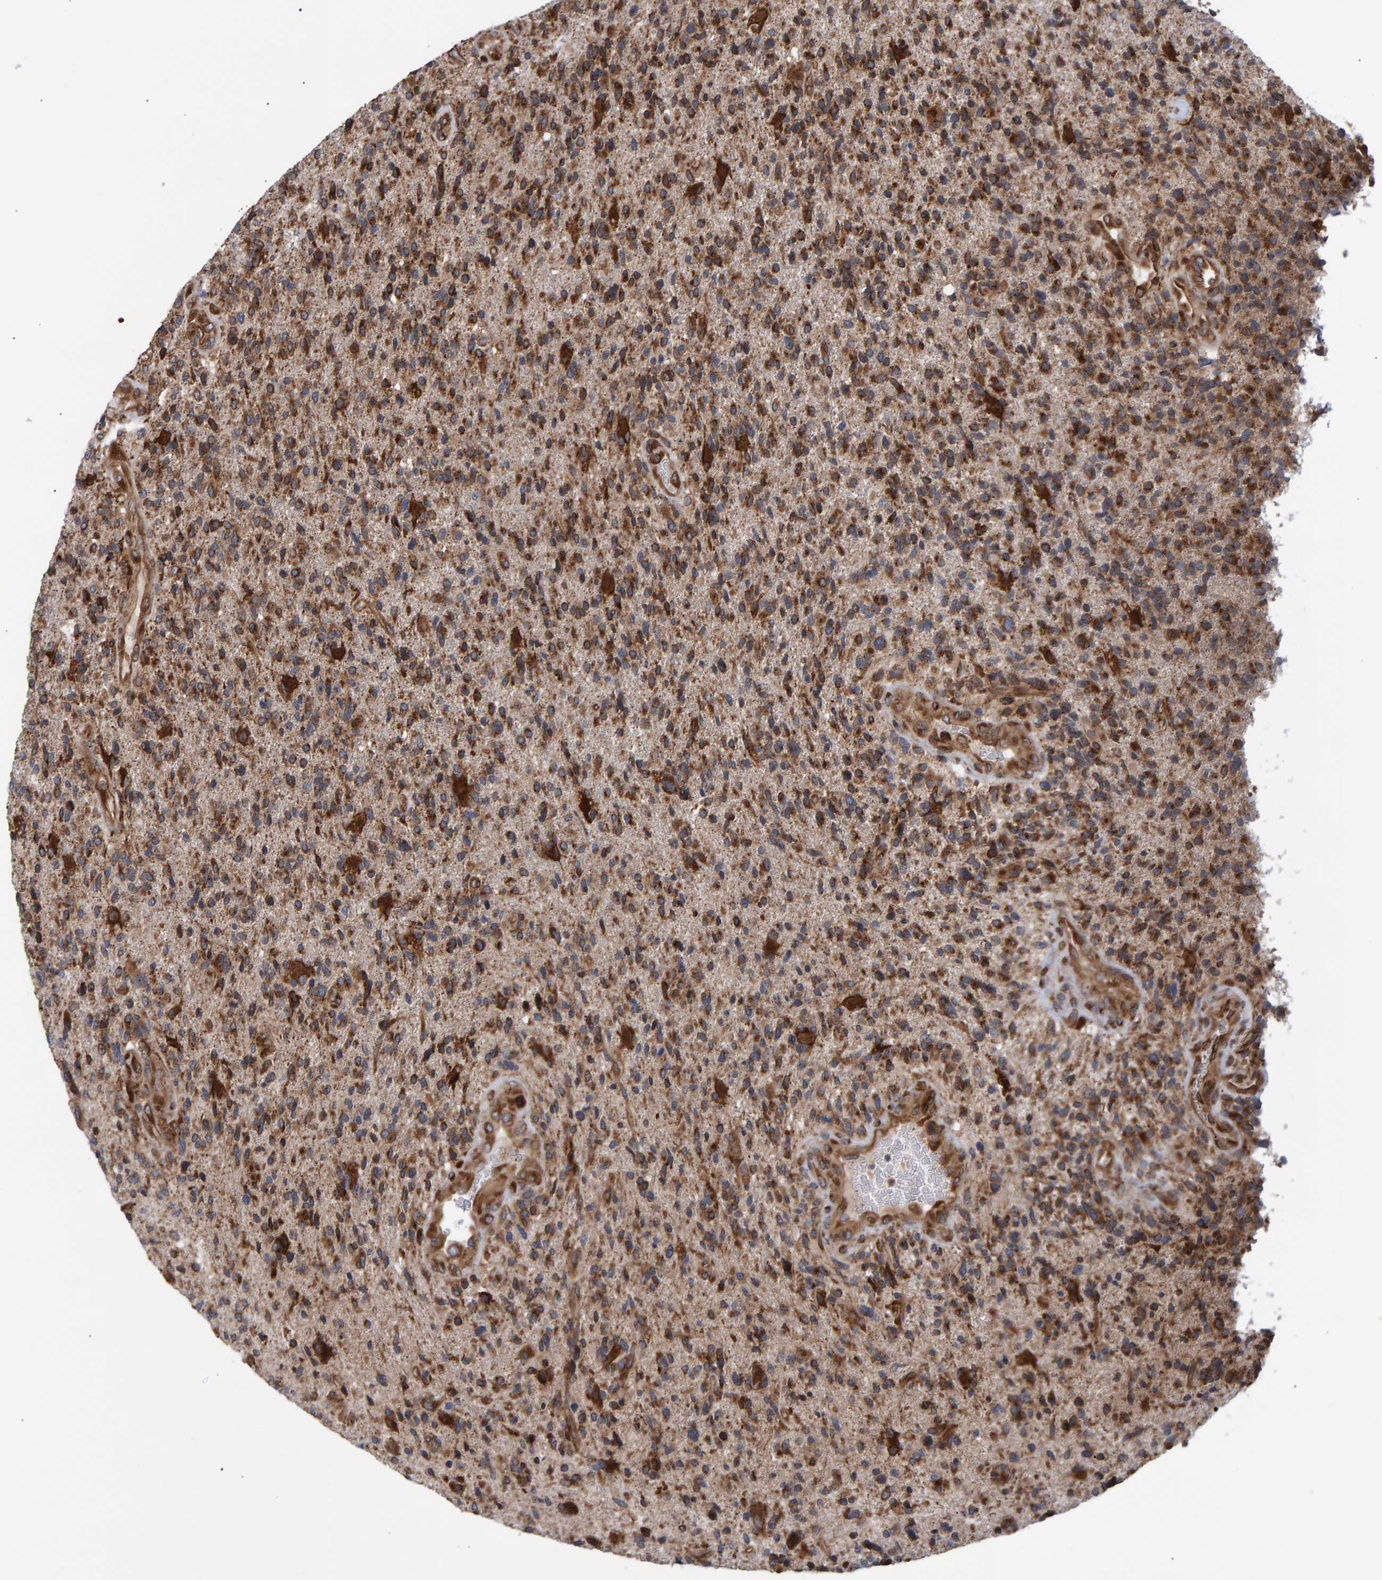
{"staining": {"intensity": "moderate", "quantity": ">75%", "location": "cytoplasmic/membranous"}, "tissue": "glioma", "cell_type": "Tumor cells", "image_type": "cancer", "snomed": [{"axis": "morphology", "description": "Glioma, malignant, High grade"}, {"axis": "topography", "description": "Brain"}], "caption": "Immunohistochemical staining of malignant glioma (high-grade) exhibits moderate cytoplasmic/membranous protein expression in approximately >75% of tumor cells.", "gene": "FAM117A", "patient": {"sex": "male", "age": 72}}